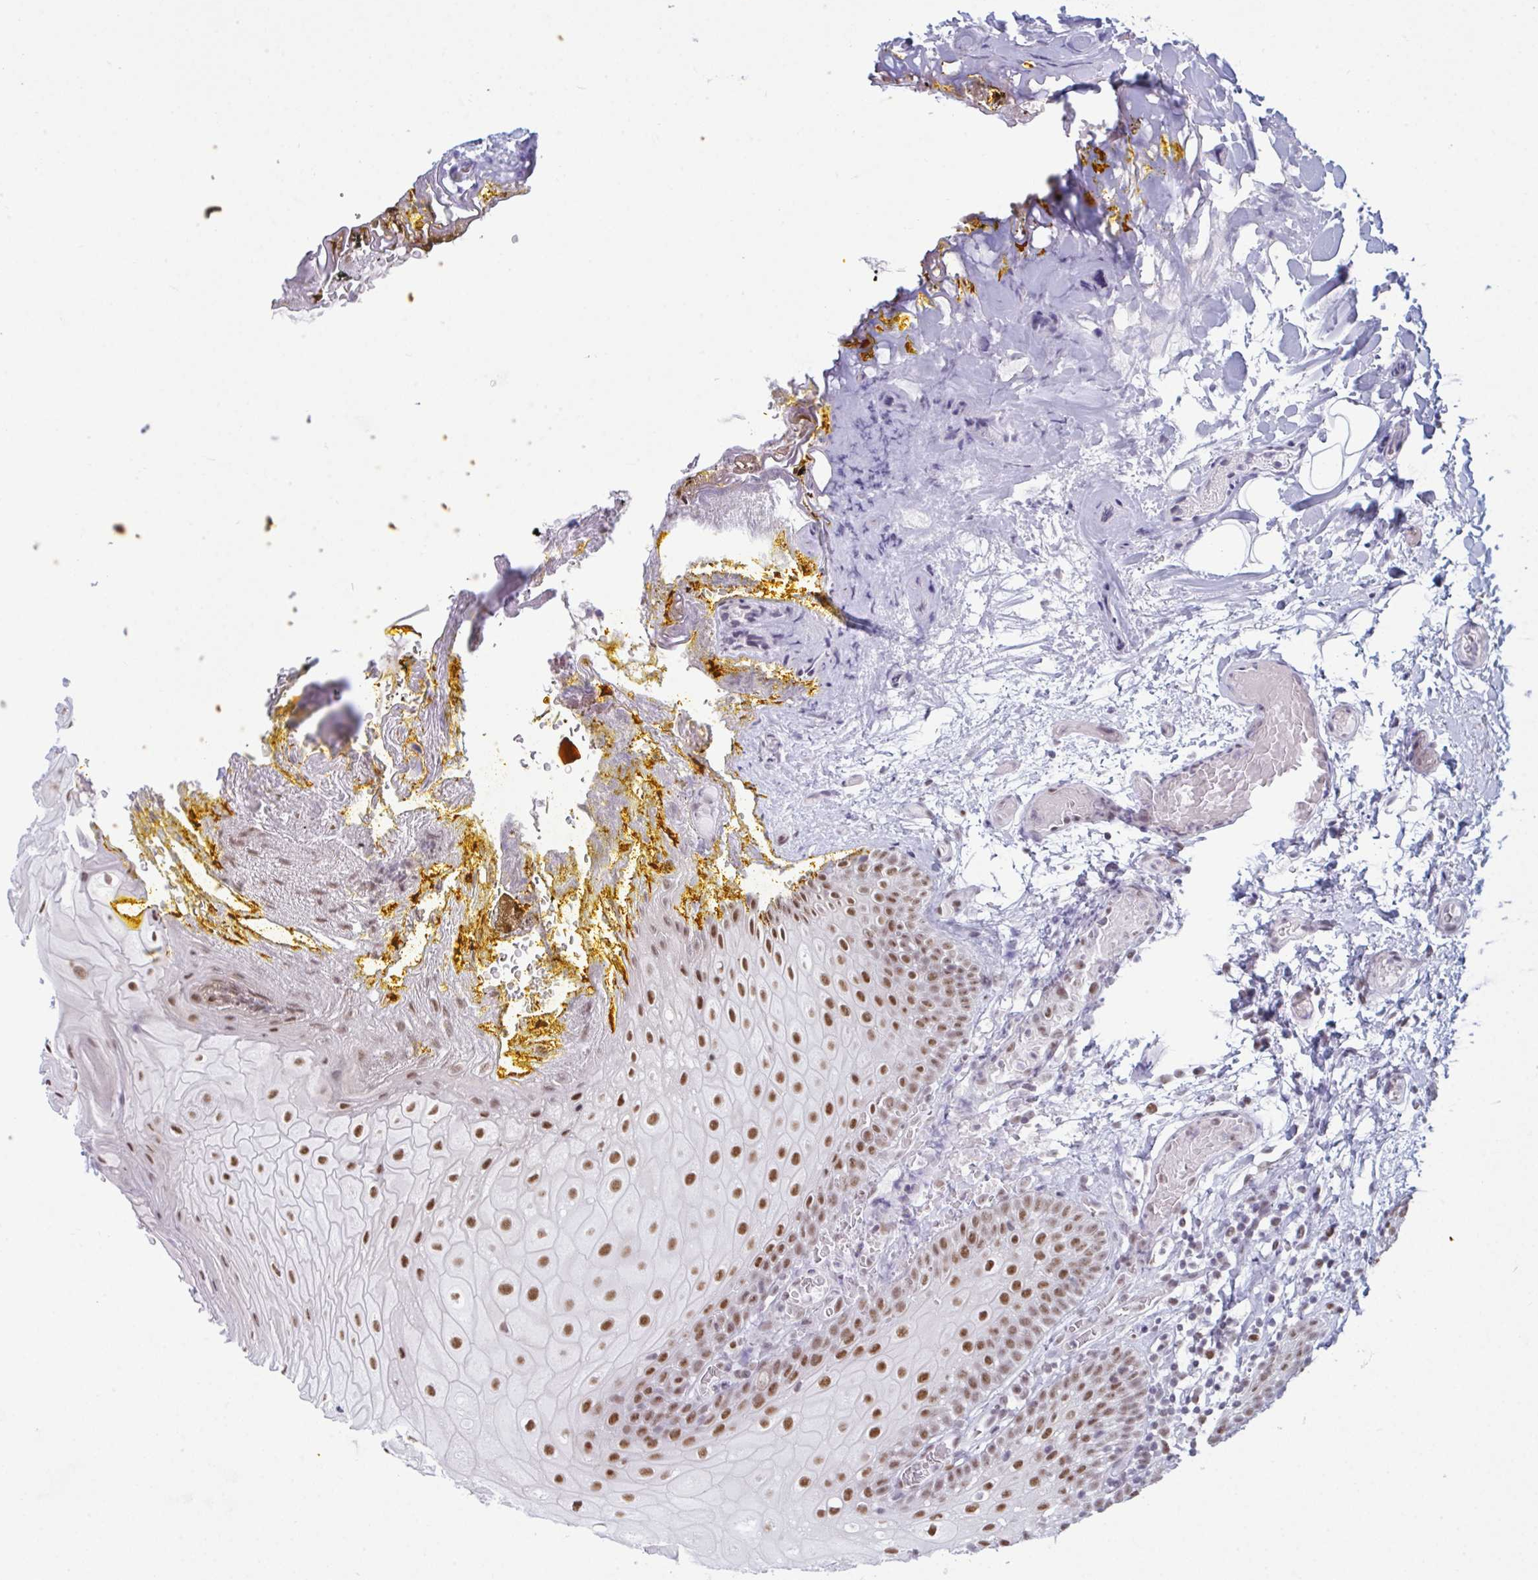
{"staining": {"intensity": "strong", "quantity": ">75%", "location": "nuclear"}, "tissue": "oral mucosa", "cell_type": "Squamous epithelial cells", "image_type": "normal", "snomed": [{"axis": "morphology", "description": "Normal tissue, NOS"}, {"axis": "morphology", "description": "Squamous cell carcinoma, NOS"}, {"axis": "topography", "description": "Oral tissue"}, {"axis": "topography", "description": "Tounge, NOS"}, {"axis": "topography", "description": "Head-Neck"}], "caption": "Human oral mucosa stained with a brown dye shows strong nuclear positive expression in approximately >75% of squamous epithelial cells.", "gene": "PPP1R10", "patient": {"sex": "male", "age": 76}}